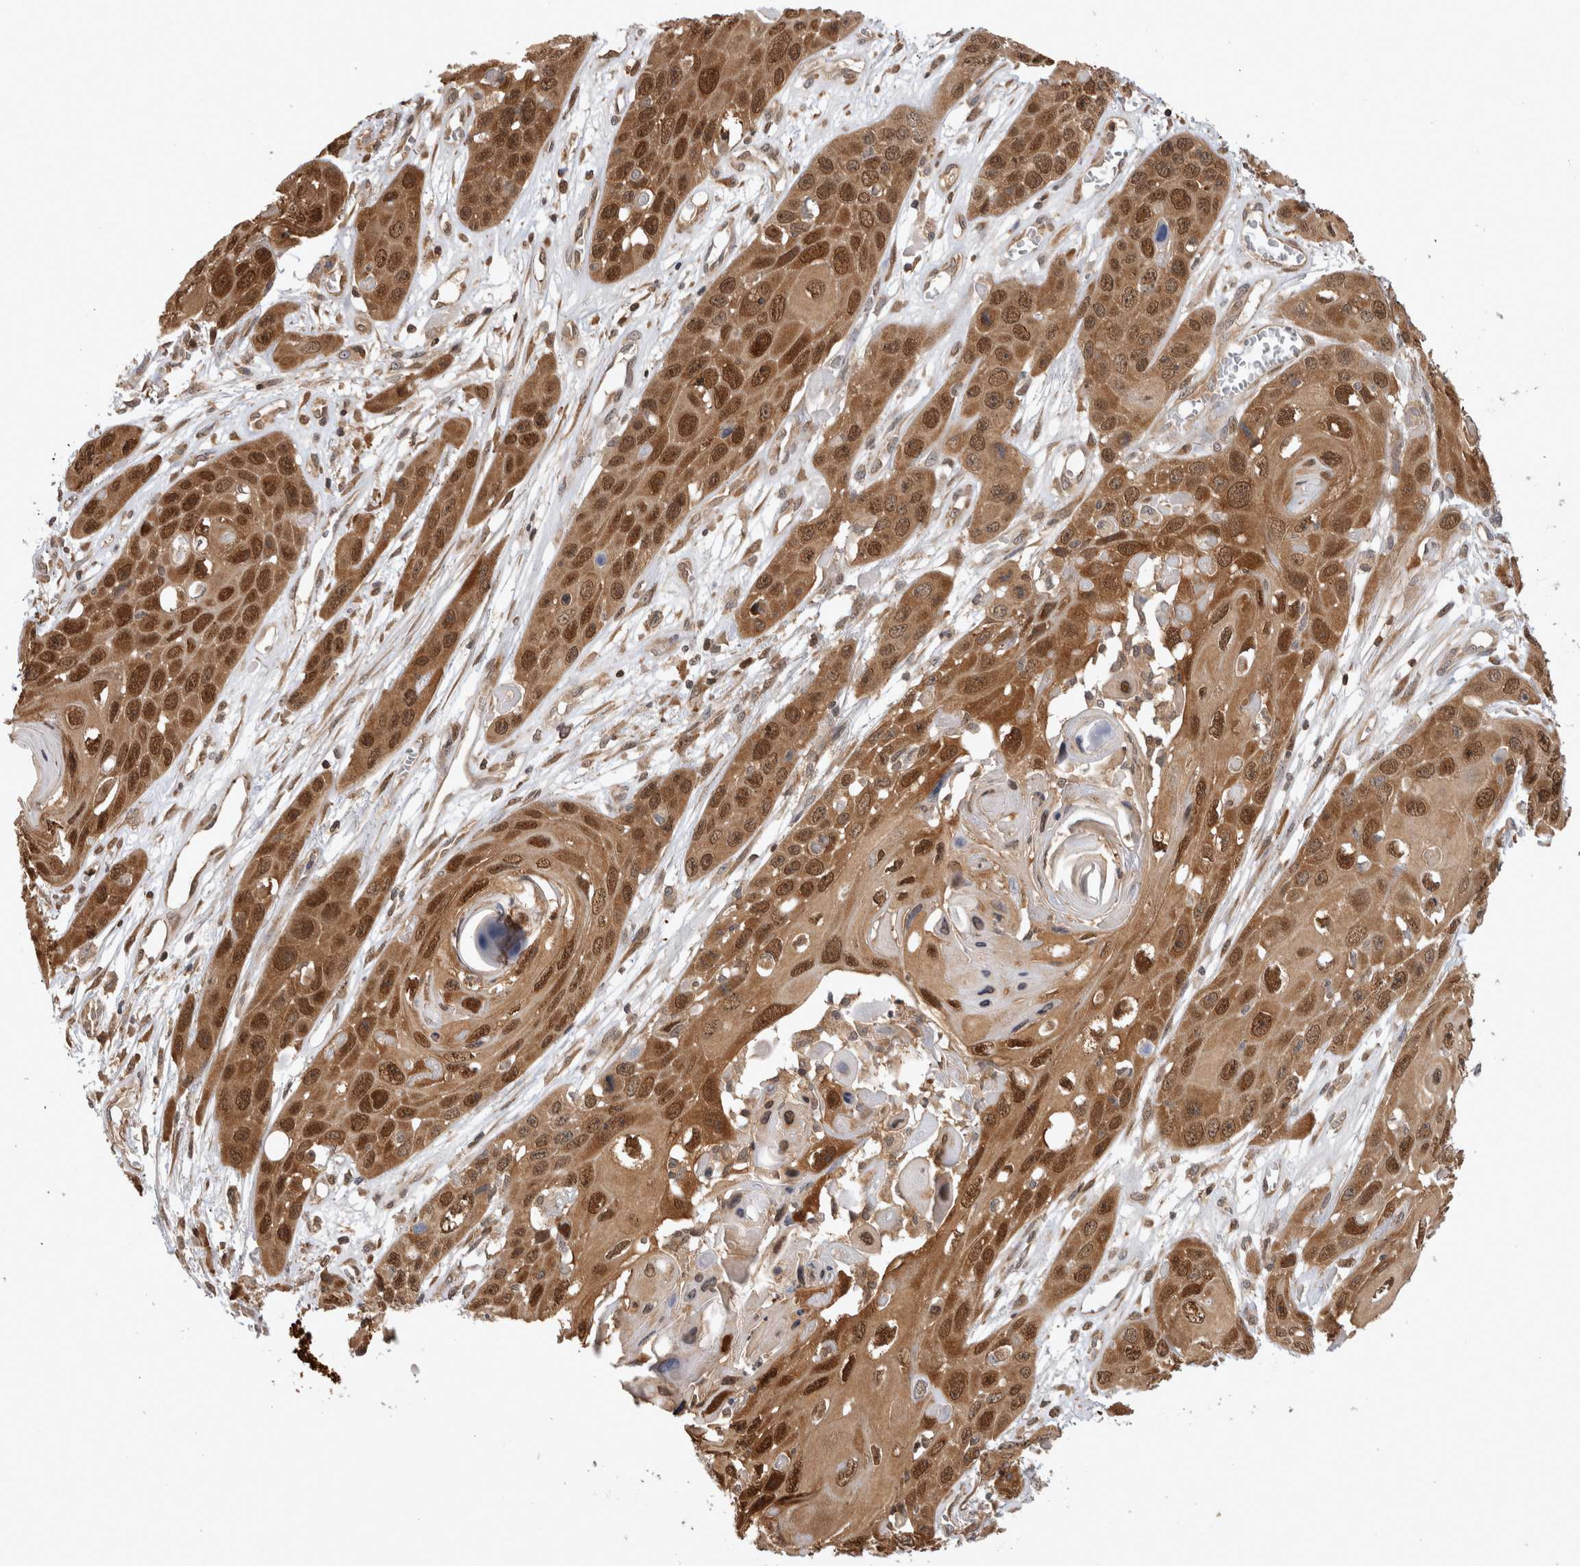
{"staining": {"intensity": "moderate", "quantity": ">75%", "location": "cytoplasmic/membranous,nuclear"}, "tissue": "skin cancer", "cell_type": "Tumor cells", "image_type": "cancer", "snomed": [{"axis": "morphology", "description": "Squamous cell carcinoma, NOS"}, {"axis": "topography", "description": "Skin"}], "caption": "DAB (3,3'-diaminobenzidine) immunohistochemical staining of human skin squamous cell carcinoma reveals moderate cytoplasmic/membranous and nuclear protein staining in approximately >75% of tumor cells. (IHC, brightfield microscopy, high magnification).", "gene": "ASTN2", "patient": {"sex": "male", "age": 55}}